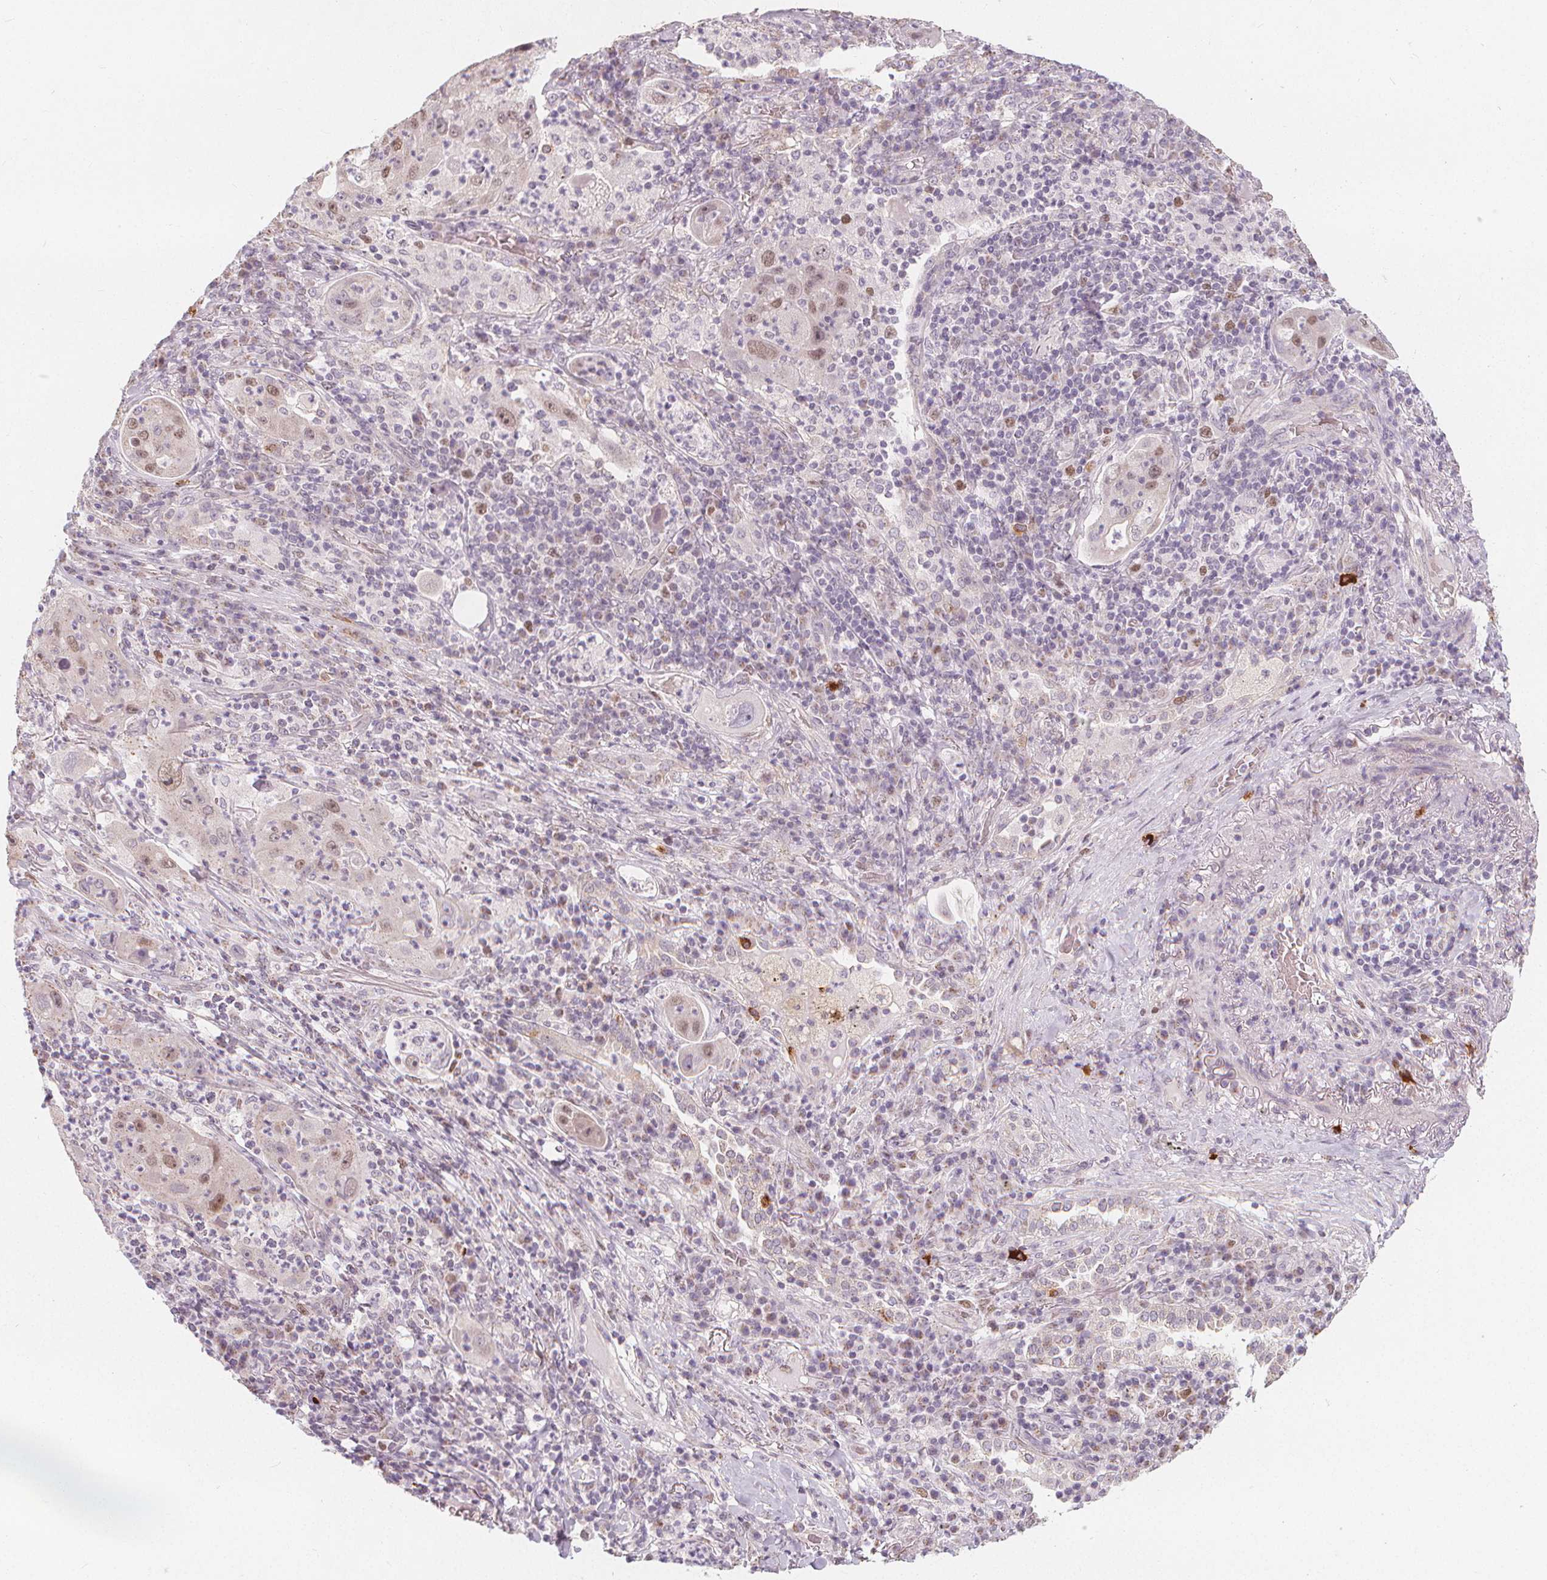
{"staining": {"intensity": "moderate", "quantity": "<25%", "location": "nuclear"}, "tissue": "lung cancer", "cell_type": "Tumor cells", "image_type": "cancer", "snomed": [{"axis": "morphology", "description": "Squamous cell carcinoma, NOS"}, {"axis": "topography", "description": "Lung"}], "caption": "The micrograph reveals a brown stain indicating the presence of a protein in the nuclear of tumor cells in lung squamous cell carcinoma.", "gene": "TIPIN", "patient": {"sex": "female", "age": 59}}